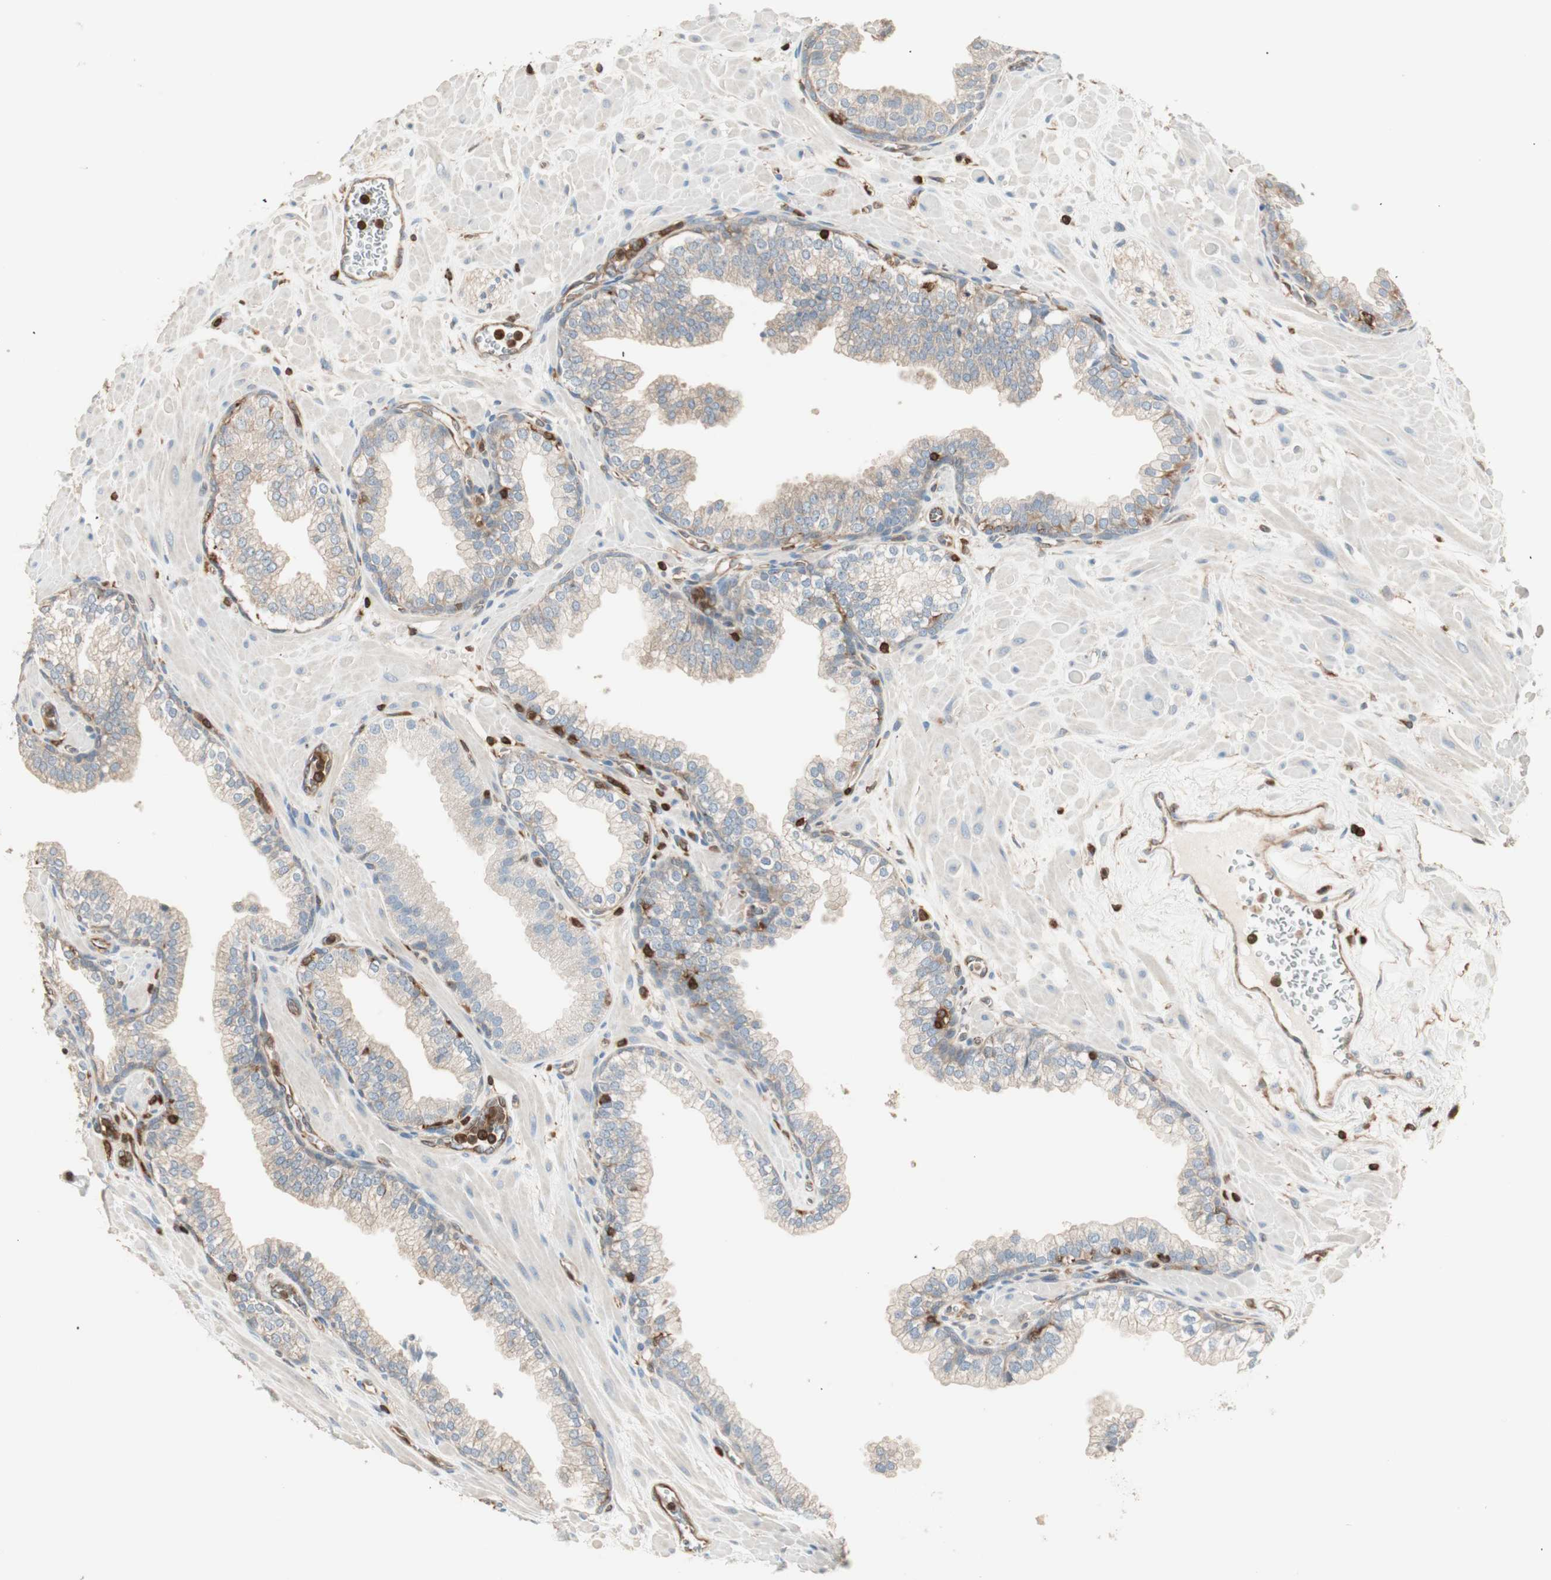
{"staining": {"intensity": "negative", "quantity": "none", "location": "none"}, "tissue": "prostate", "cell_type": "Glandular cells", "image_type": "normal", "snomed": [{"axis": "morphology", "description": "Normal tissue, NOS"}, {"axis": "topography", "description": "Prostate"}], "caption": "A high-resolution image shows IHC staining of benign prostate, which exhibits no significant expression in glandular cells. (DAB IHC, high magnification).", "gene": "CRLF3", "patient": {"sex": "male", "age": 60}}